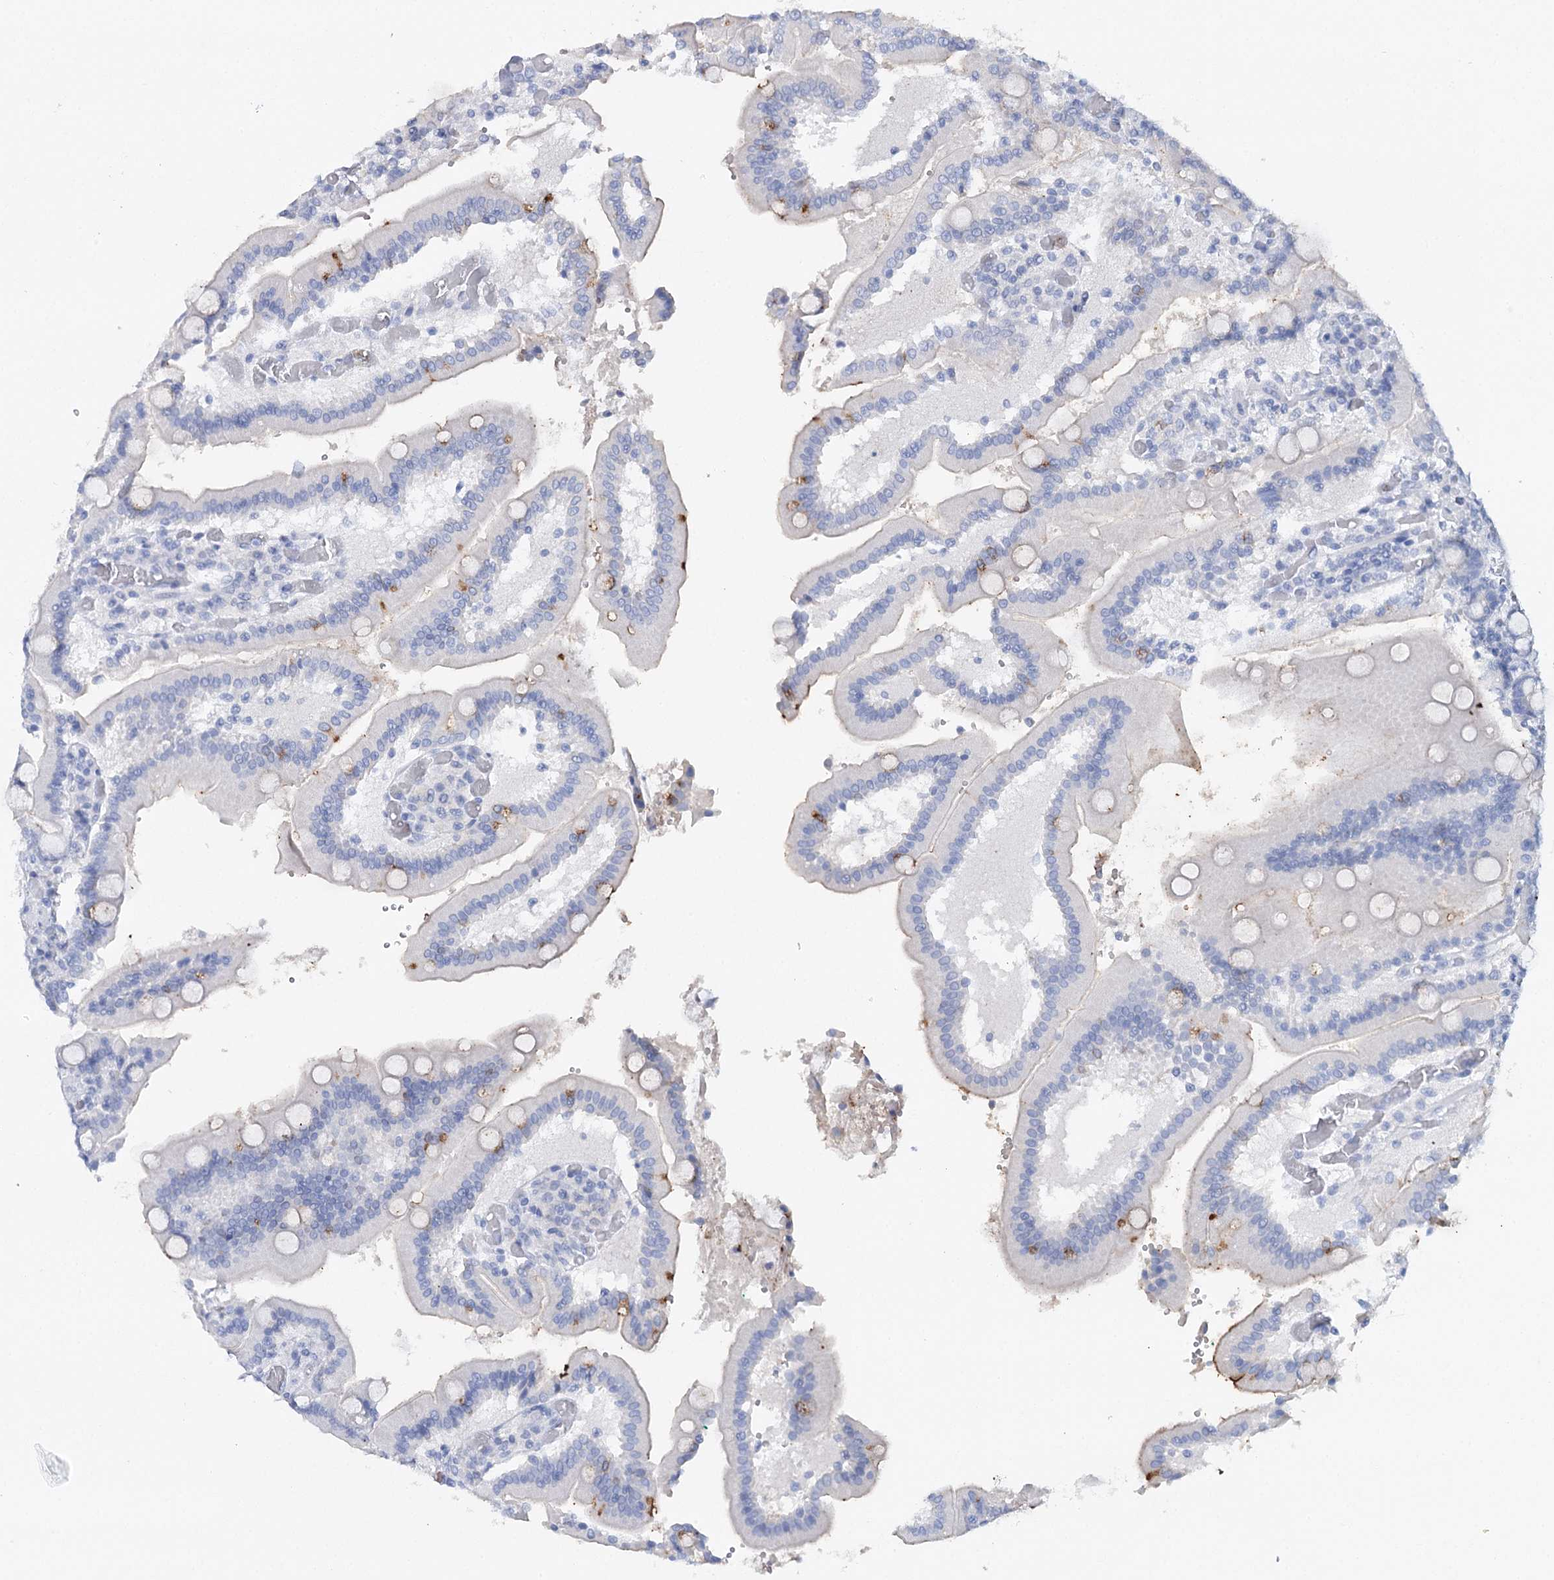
{"staining": {"intensity": "negative", "quantity": "none", "location": "none"}, "tissue": "duodenum", "cell_type": "Glandular cells", "image_type": "normal", "snomed": [{"axis": "morphology", "description": "Normal tissue, NOS"}, {"axis": "topography", "description": "Duodenum"}], "caption": "Immunohistochemistry (IHC) image of benign duodenum: human duodenum stained with DAB demonstrates no significant protein staining in glandular cells.", "gene": "CEACAM8", "patient": {"sex": "female", "age": 62}}